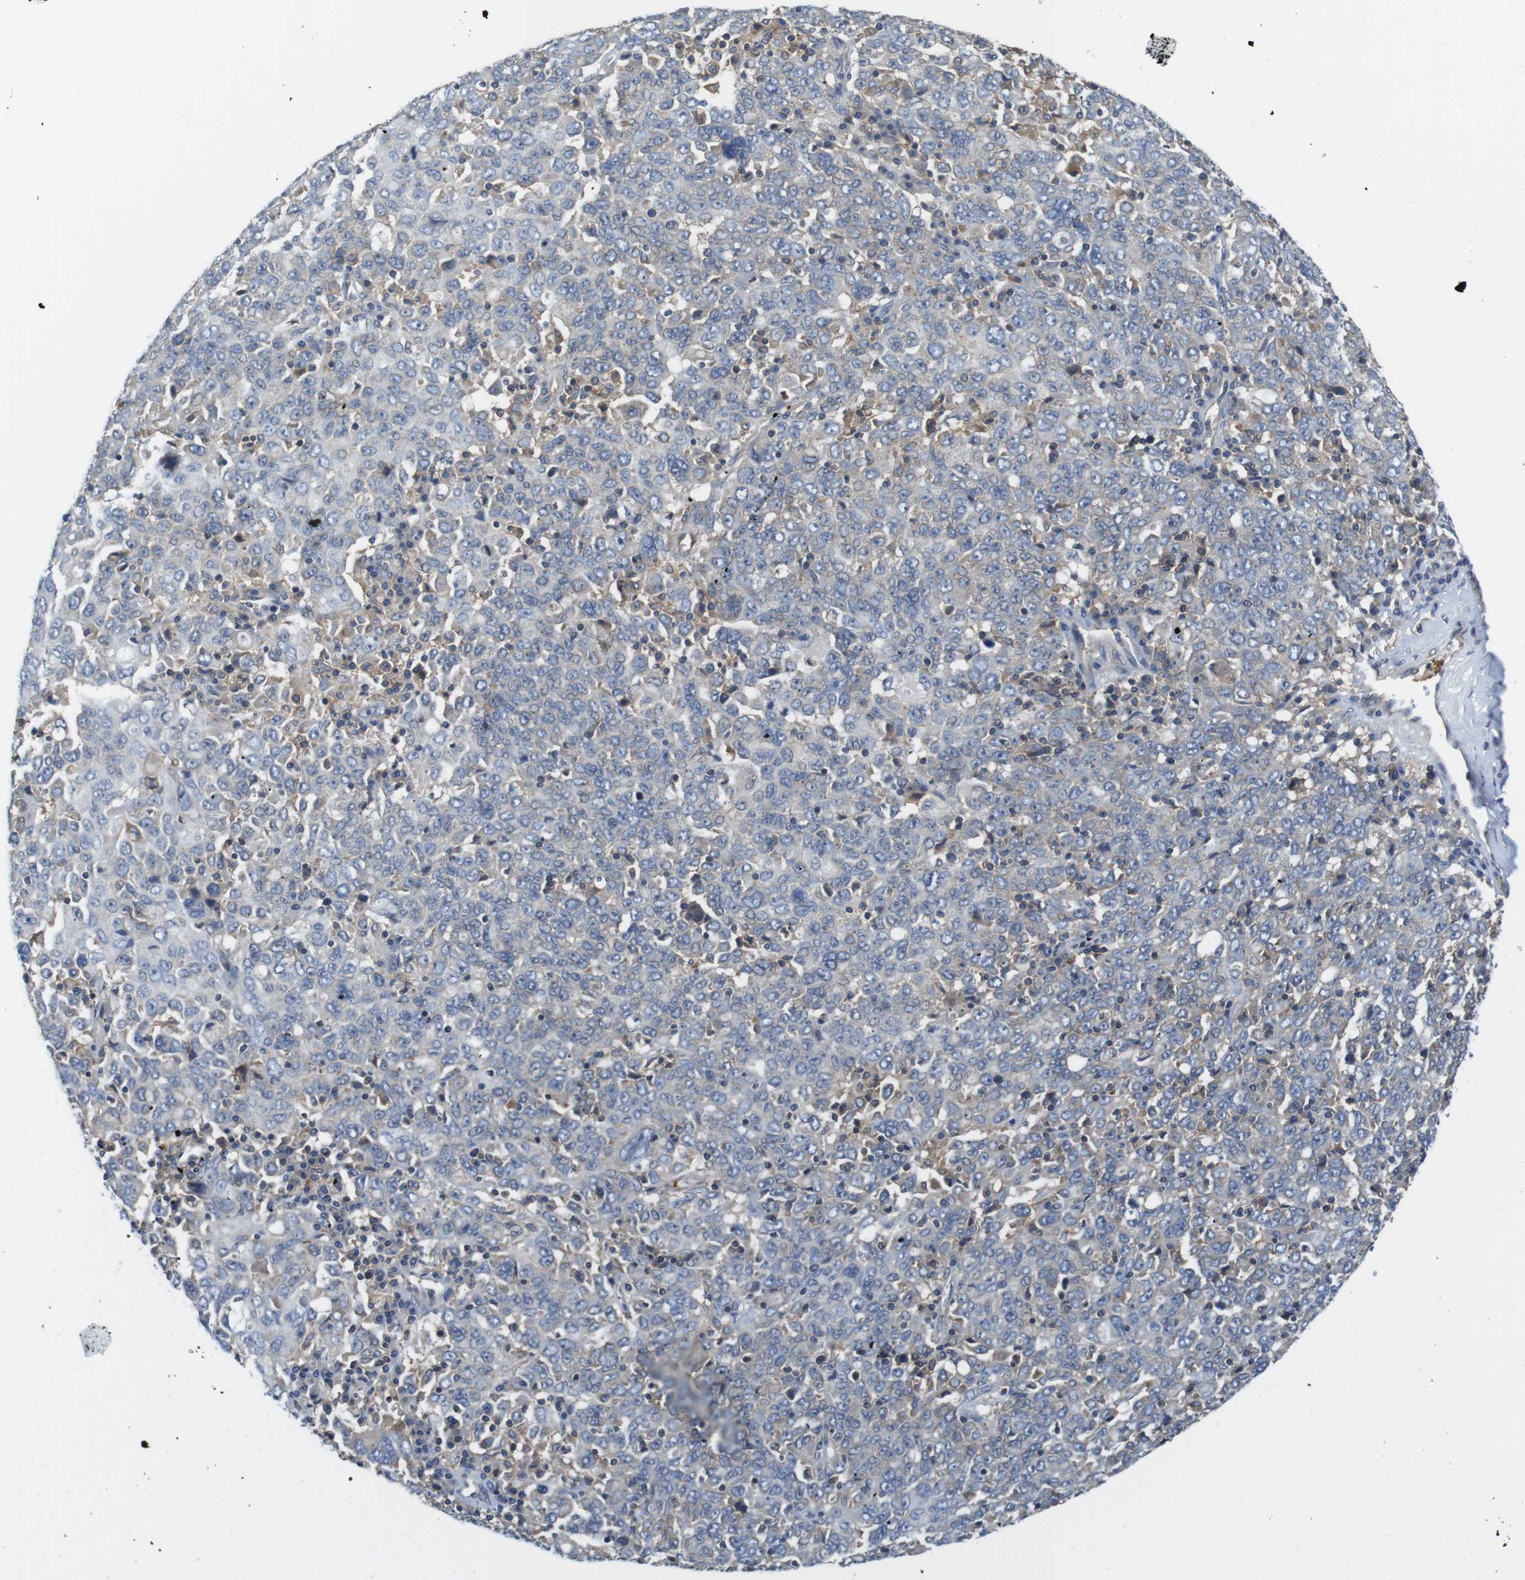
{"staining": {"intensity": "negative", "quantity": "none", "location": "none"}, "tissue": "ovarian cancer", "cell_type": "Tumor cells", "image_type": "cancer", "snomed": [{"axis": "morphology", "description": "Carcinoma, endometroid"}, {"axis": "topography", "description": "Ovary"}], "caption": "IHC of ovarian cancer (endometroid carcinoma) demonstrates no positivity in tumor cells.", "gene": "HERPUD2", "patient": {"sex": "female", "age": 62}}